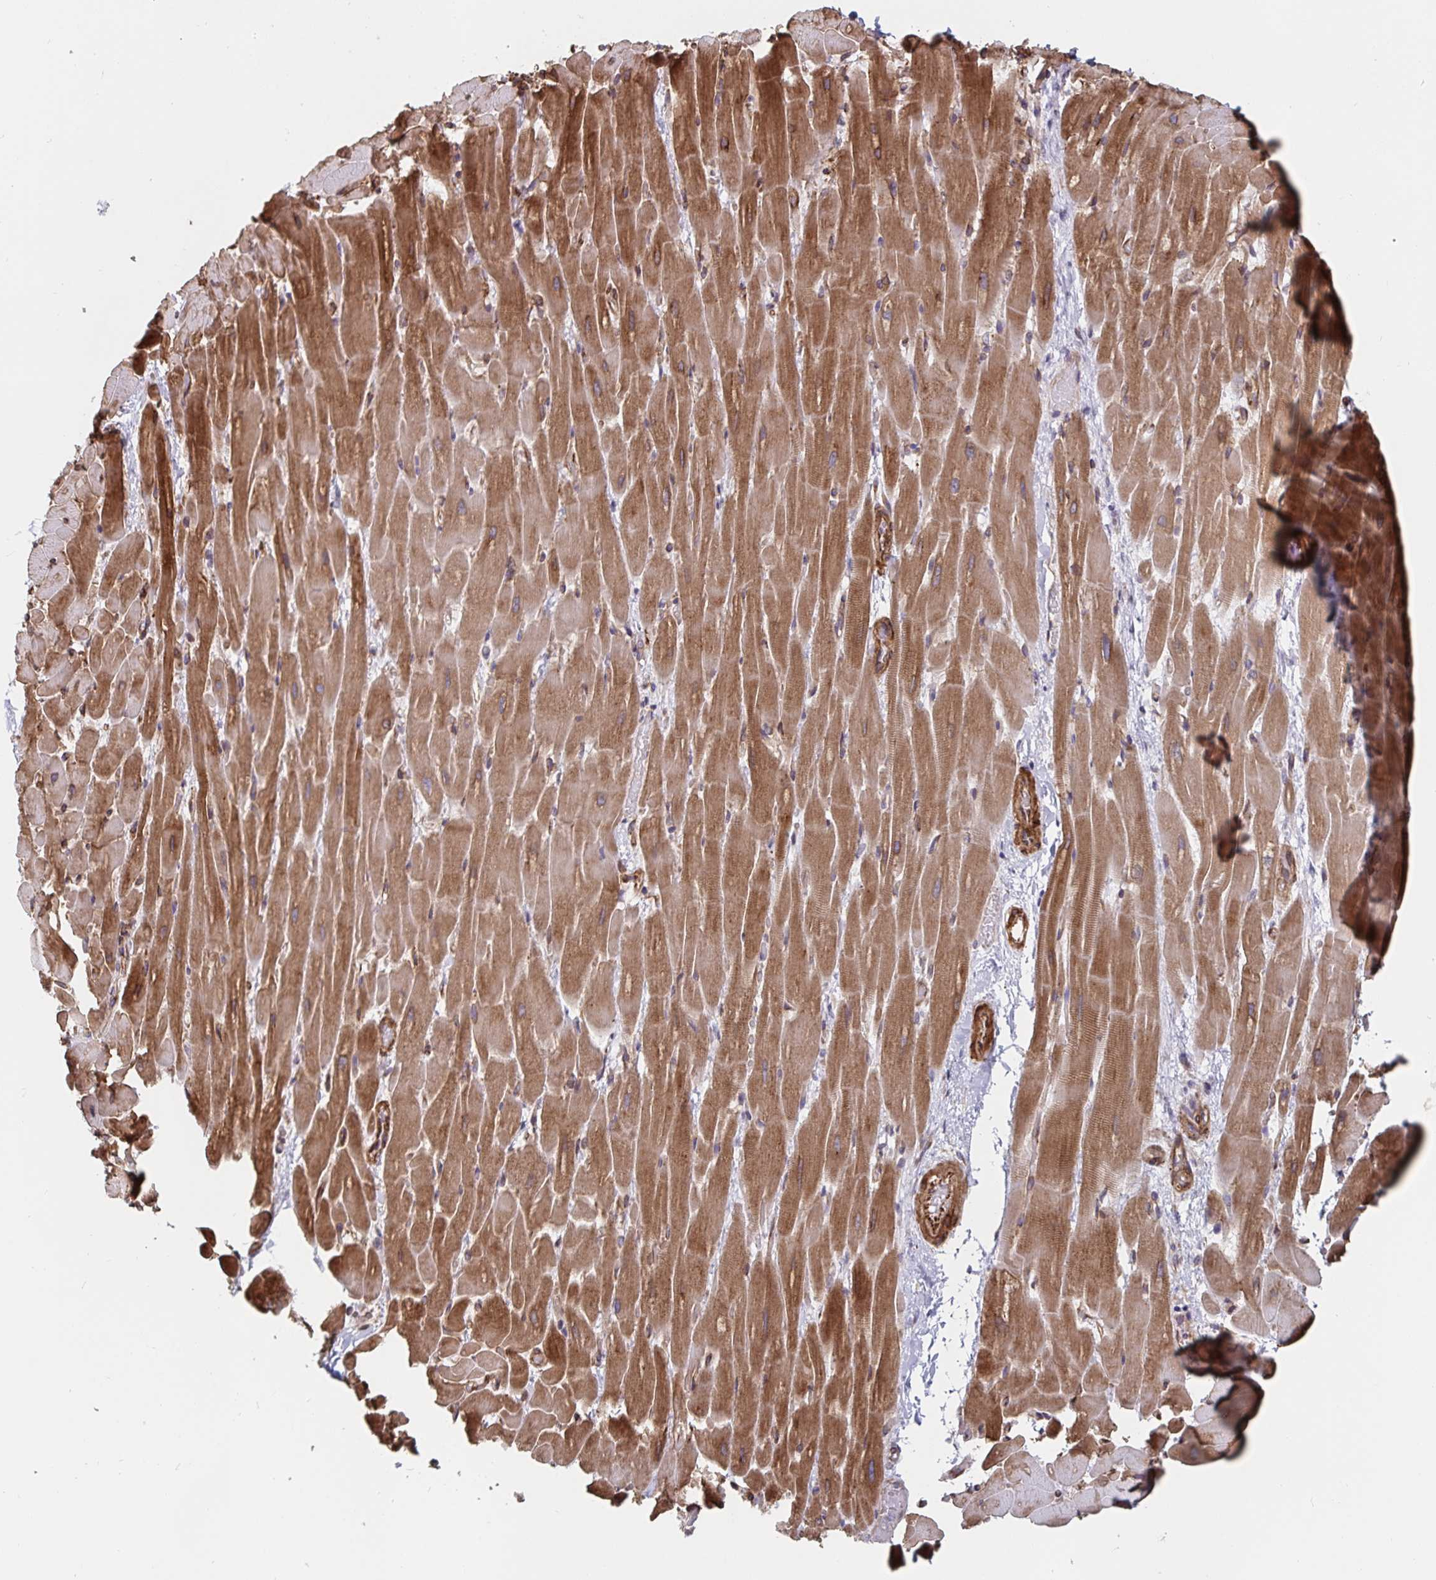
{"staining": {"intensity": "strong", "quantity": ">75%", "location": "cytoplasmic/membranous"}, "tissue": "heart muscle", "cell_type": "Cardiomyocytes", "image_type": "normal", "snomed": [{"axis": "morphology", "description": "Normal tissue, NOS"}, {"axis": "topography", "description": "Heart"}], "caption": "Immunohistochemical staining of benign heart muscle demonstrates strong cytoplasmic/membranous protein staining in about >75% of cardiomyocytes.", "gene": "BCAP29", "patient": {"sex": "male", "age": 37}}